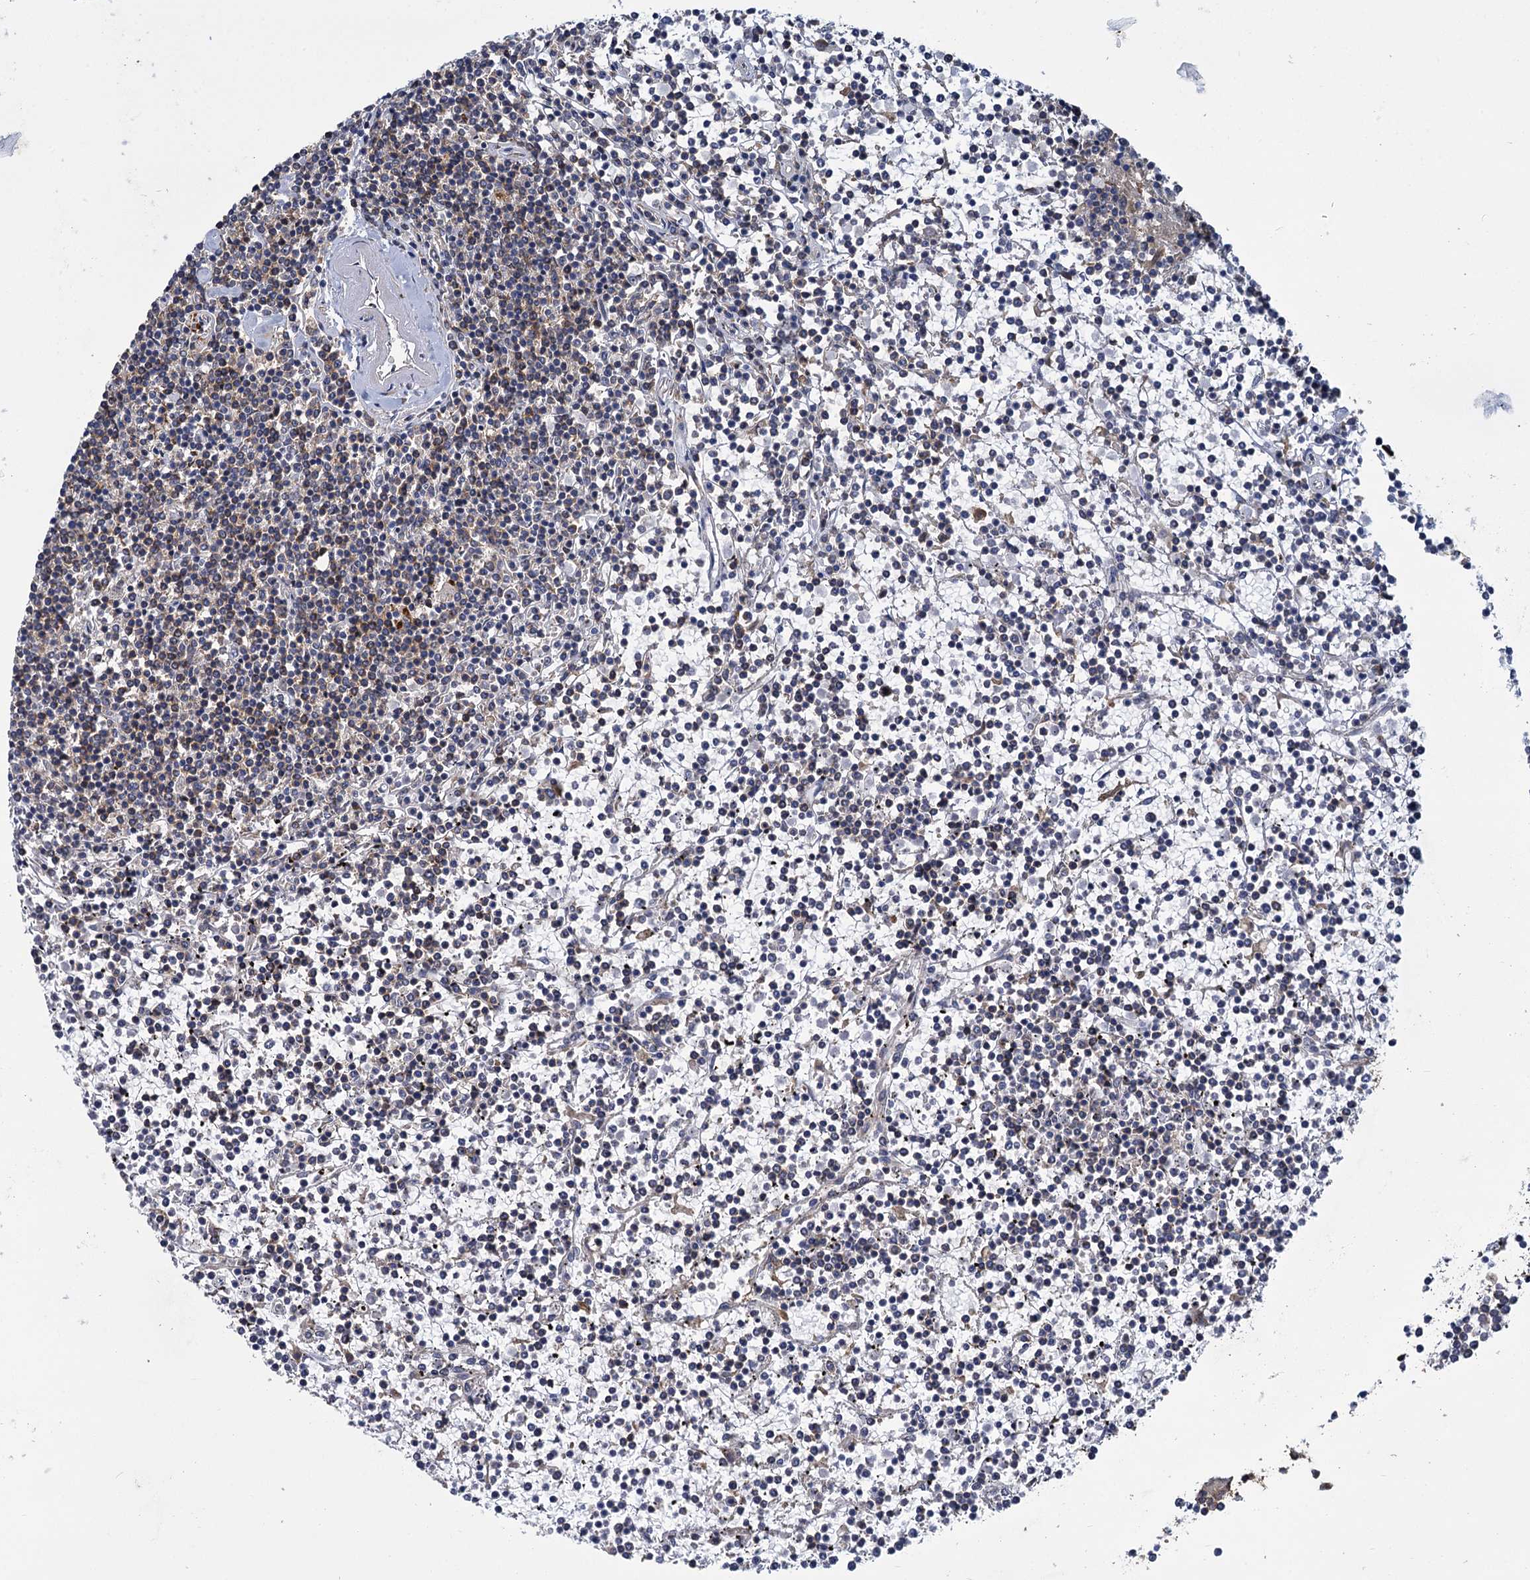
{"staining": {"intensity": "negative", "quantity": "none", "location": "none"}, "tissue": "lymphoma", "cell_type": "Tumor cells", "image_type": "cancer", "snomed": [{"axis": "morphology", "description": "Malignant lymphoma, non-Hodgkin's type, Low grade"}, {"axis": "topography", "description": "Spleen"}], "caption": "This is a histopathology image of immunohistochemistry staining of lymphoma, which shows no staining in tumor cells. The staining was performed using DAB to visualize the protein expression in brown, while the nuclei were stained in blue with hematoxylin (Magnification: 20x).", "gene": "GAL3ST4", "patient": {"sex": "female", "age": 19}}